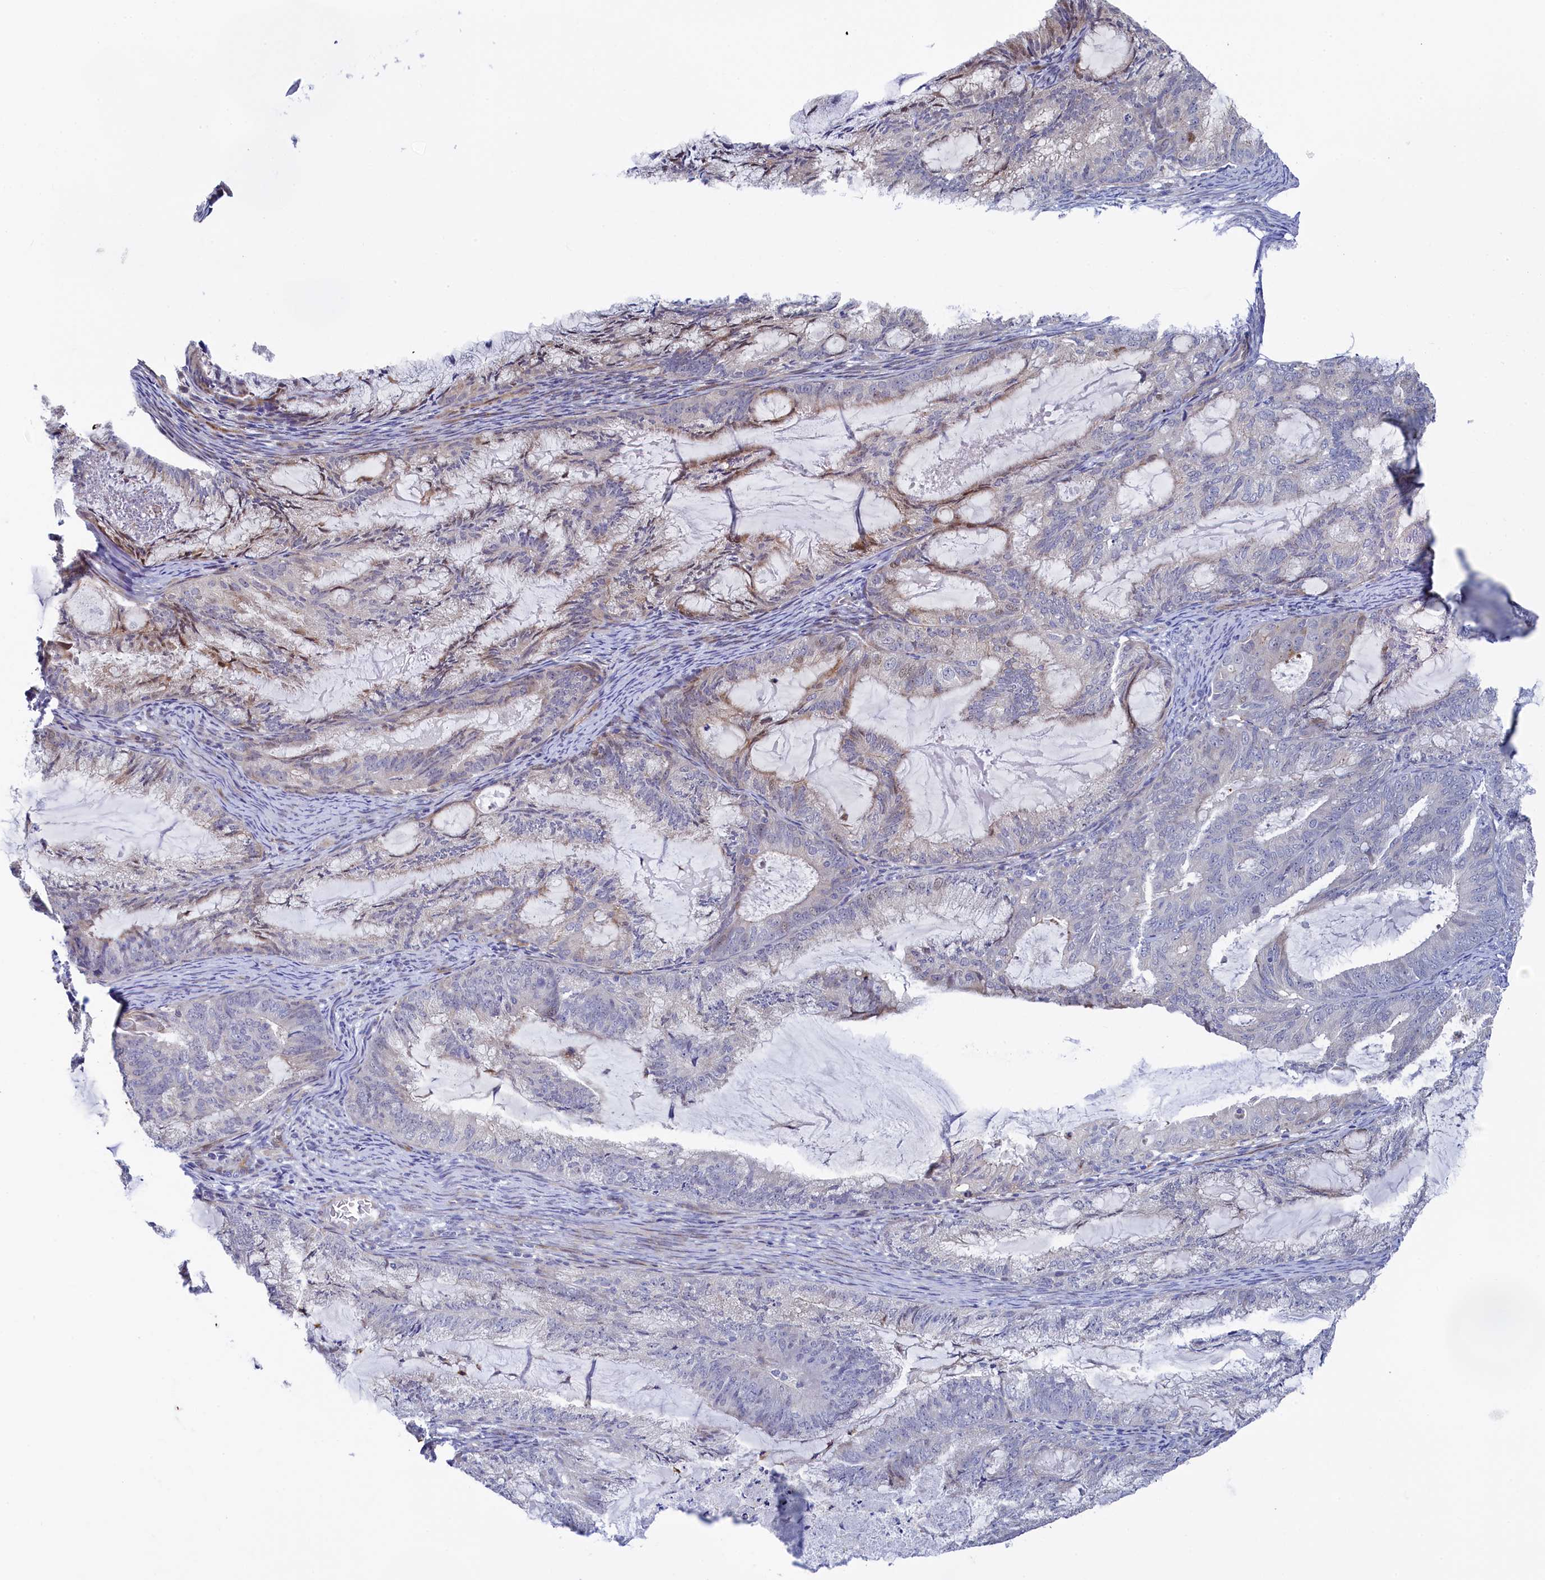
{"staining": {"intensity": "moderate", "quantity": "<25%", "location": "cytoplasmic/membranous,nuclear"}, "tissue": "endometrial cancer", "cell_type": "Tumor cells", "image_type": "cancer", "snomed": [{"axis": "morphology", "description": "Adenocarcinoma, NOS"}, {"axis": "topography", "description": "Endometrium"}], "caption": "Tumor cells demonstrate low levels of moderate cytoplasmic/membranous and nuclear expression in approximately <25% of cells in endometrial adenocarcinoma.", "gene": "PIK3C3", "patient": {"sex": "female", "age": 86}}